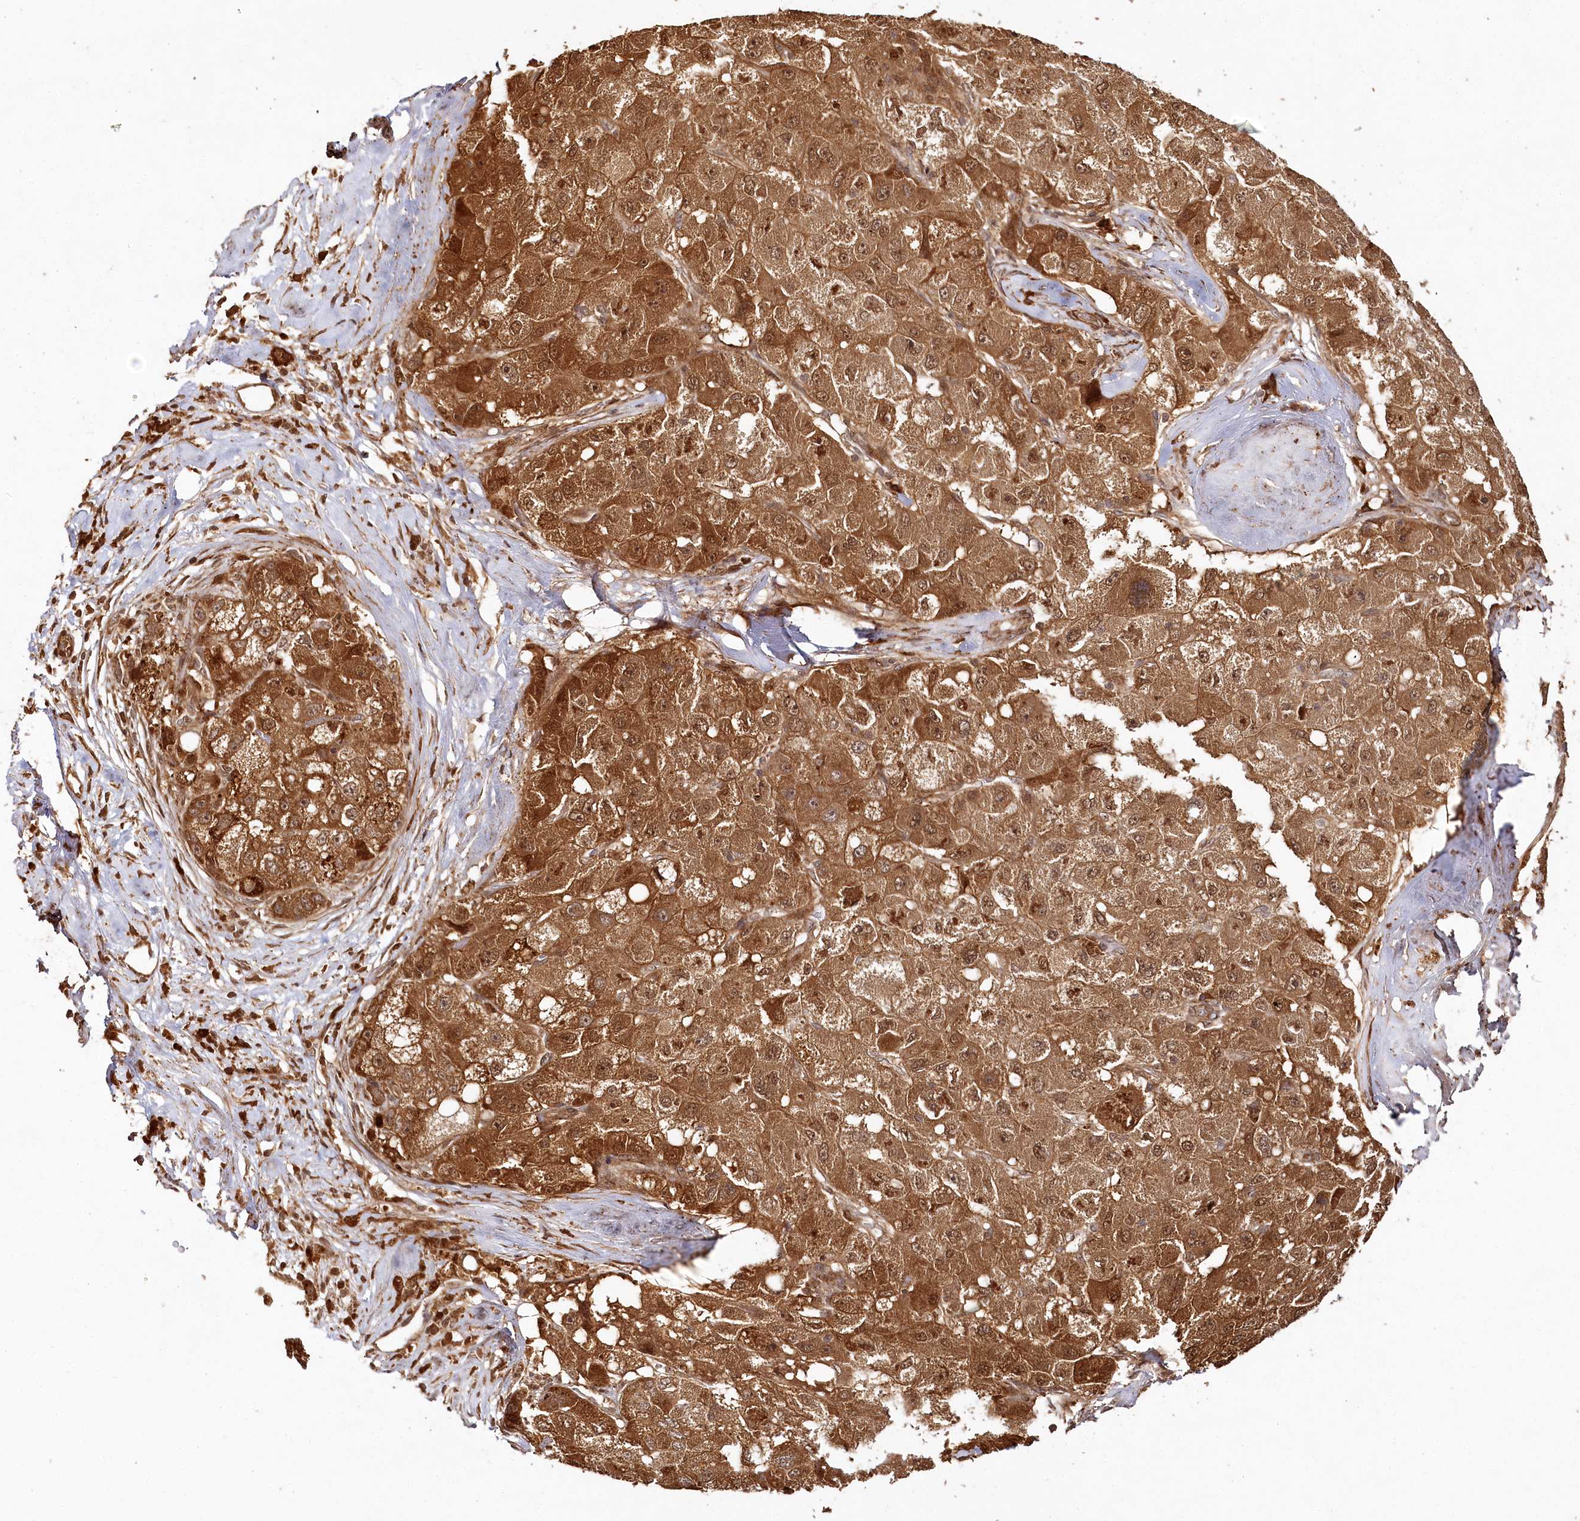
{"staining": {"intensity": "strong", "quantity": ">75%", "location": "cytoplasmic/membranous,nuclear"}, "tissue": "liver cancer", "cell_type": "Tumor cells", "image_type": "cancer", "snomed": [{"axis": "morphology", "description": "Carcinoma, Hepatocellular, NOS"}, {"axis": "topography", "description": "Liver"}], "caption": "Immunohistochemical staining of human hepatocellular carcinoma (liver) displays high levels of strong cytoplasmic/membranous and nuclear positivity in about >75% of tumor cells.", "gene": "ULK2", "patient": {"sex": "male", "age": 80}}